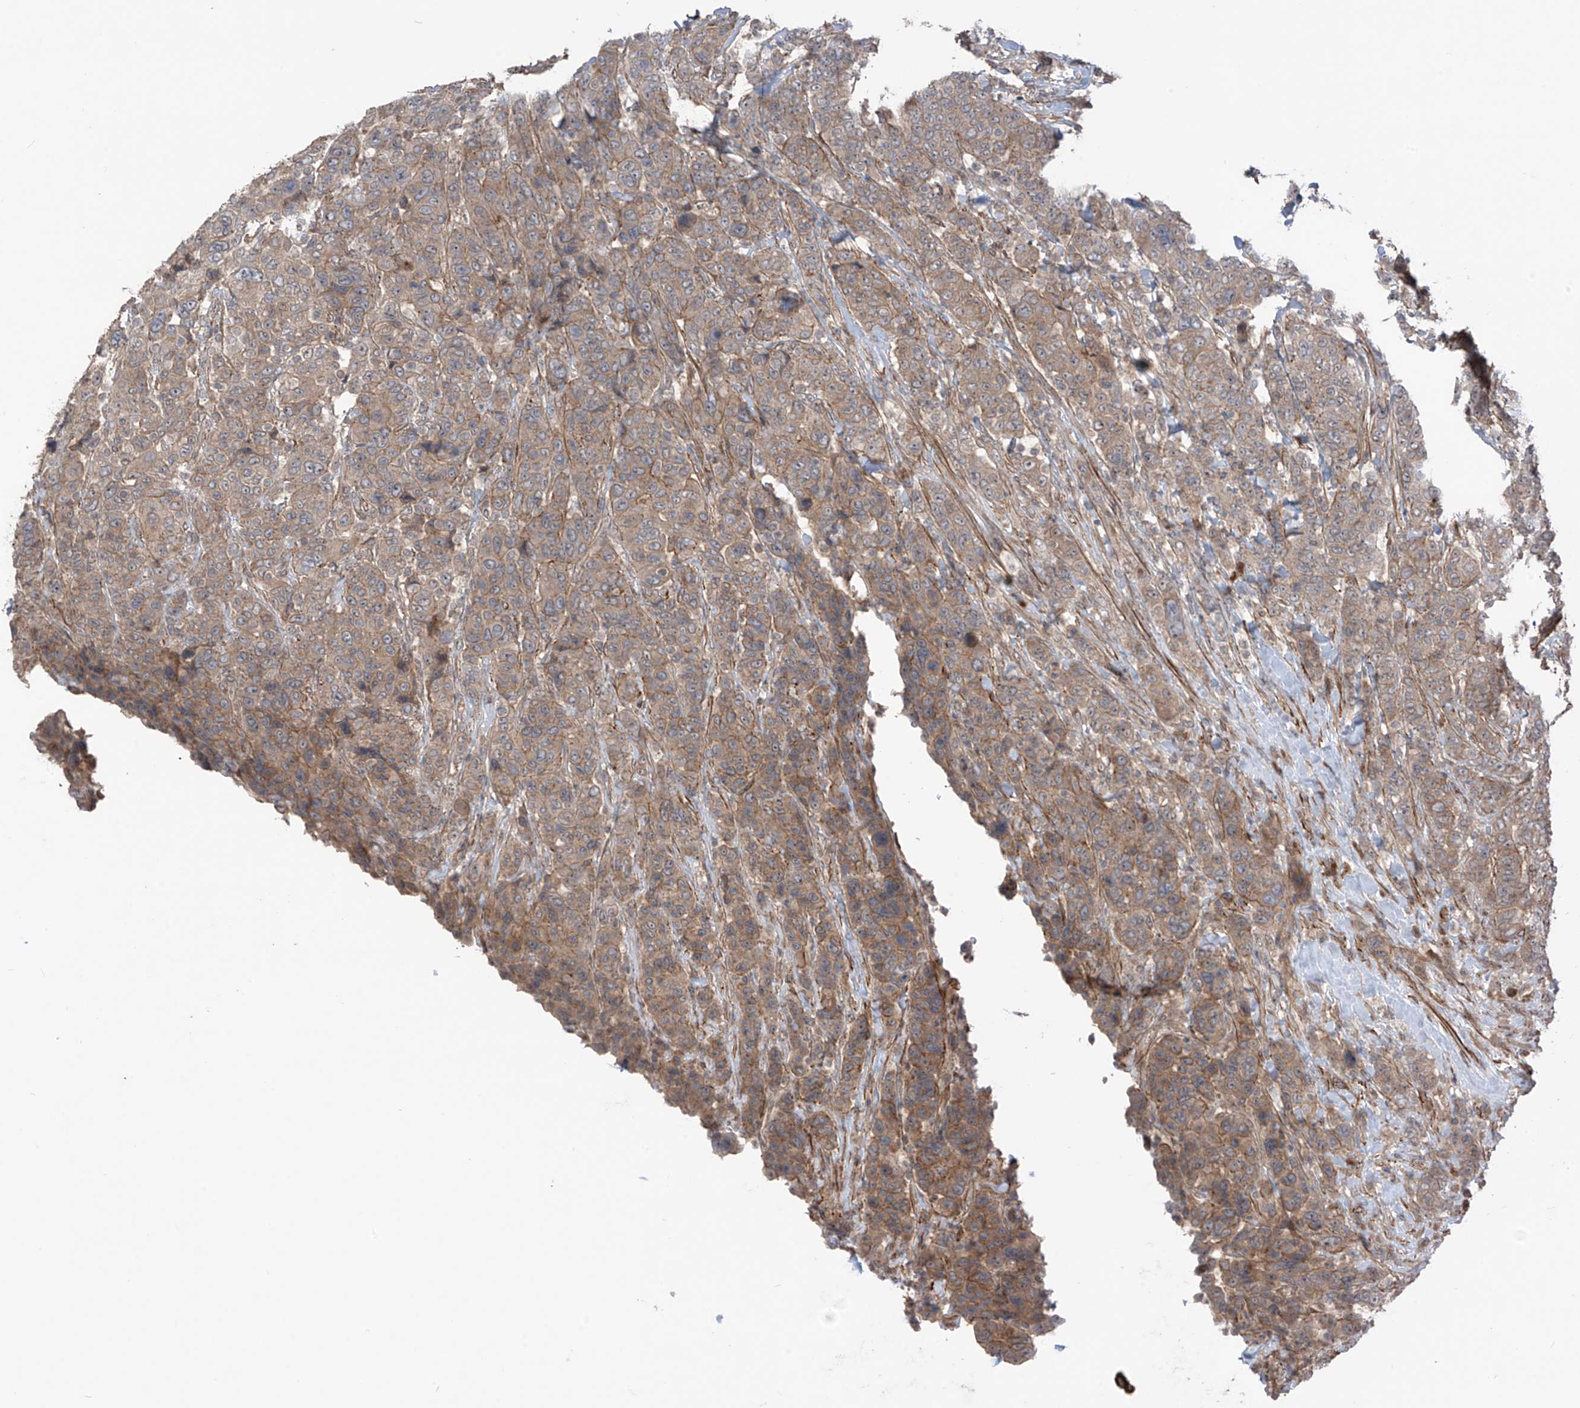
{"staining": {"intensity": "weak", "quantity": ">75%", "location": "cytoplasmic/membranous"}, "tissue": "breast cancer", "cell_type": "Tumor cells", "image_type": "cancer", "snomed": [{"axis": "morphology", "description": "Duct carcinoma"}, {"axis": "topography", "description": "Breast"}], "caption": "An IHC image of neoplastic tissue is shown. Protein staining in brown highlights weak cytoplasmic/membranous positivity in breast cancer within tumor cells.", "gene": "LRRC74A", "patient": {"sex": "female", "age": 37}}